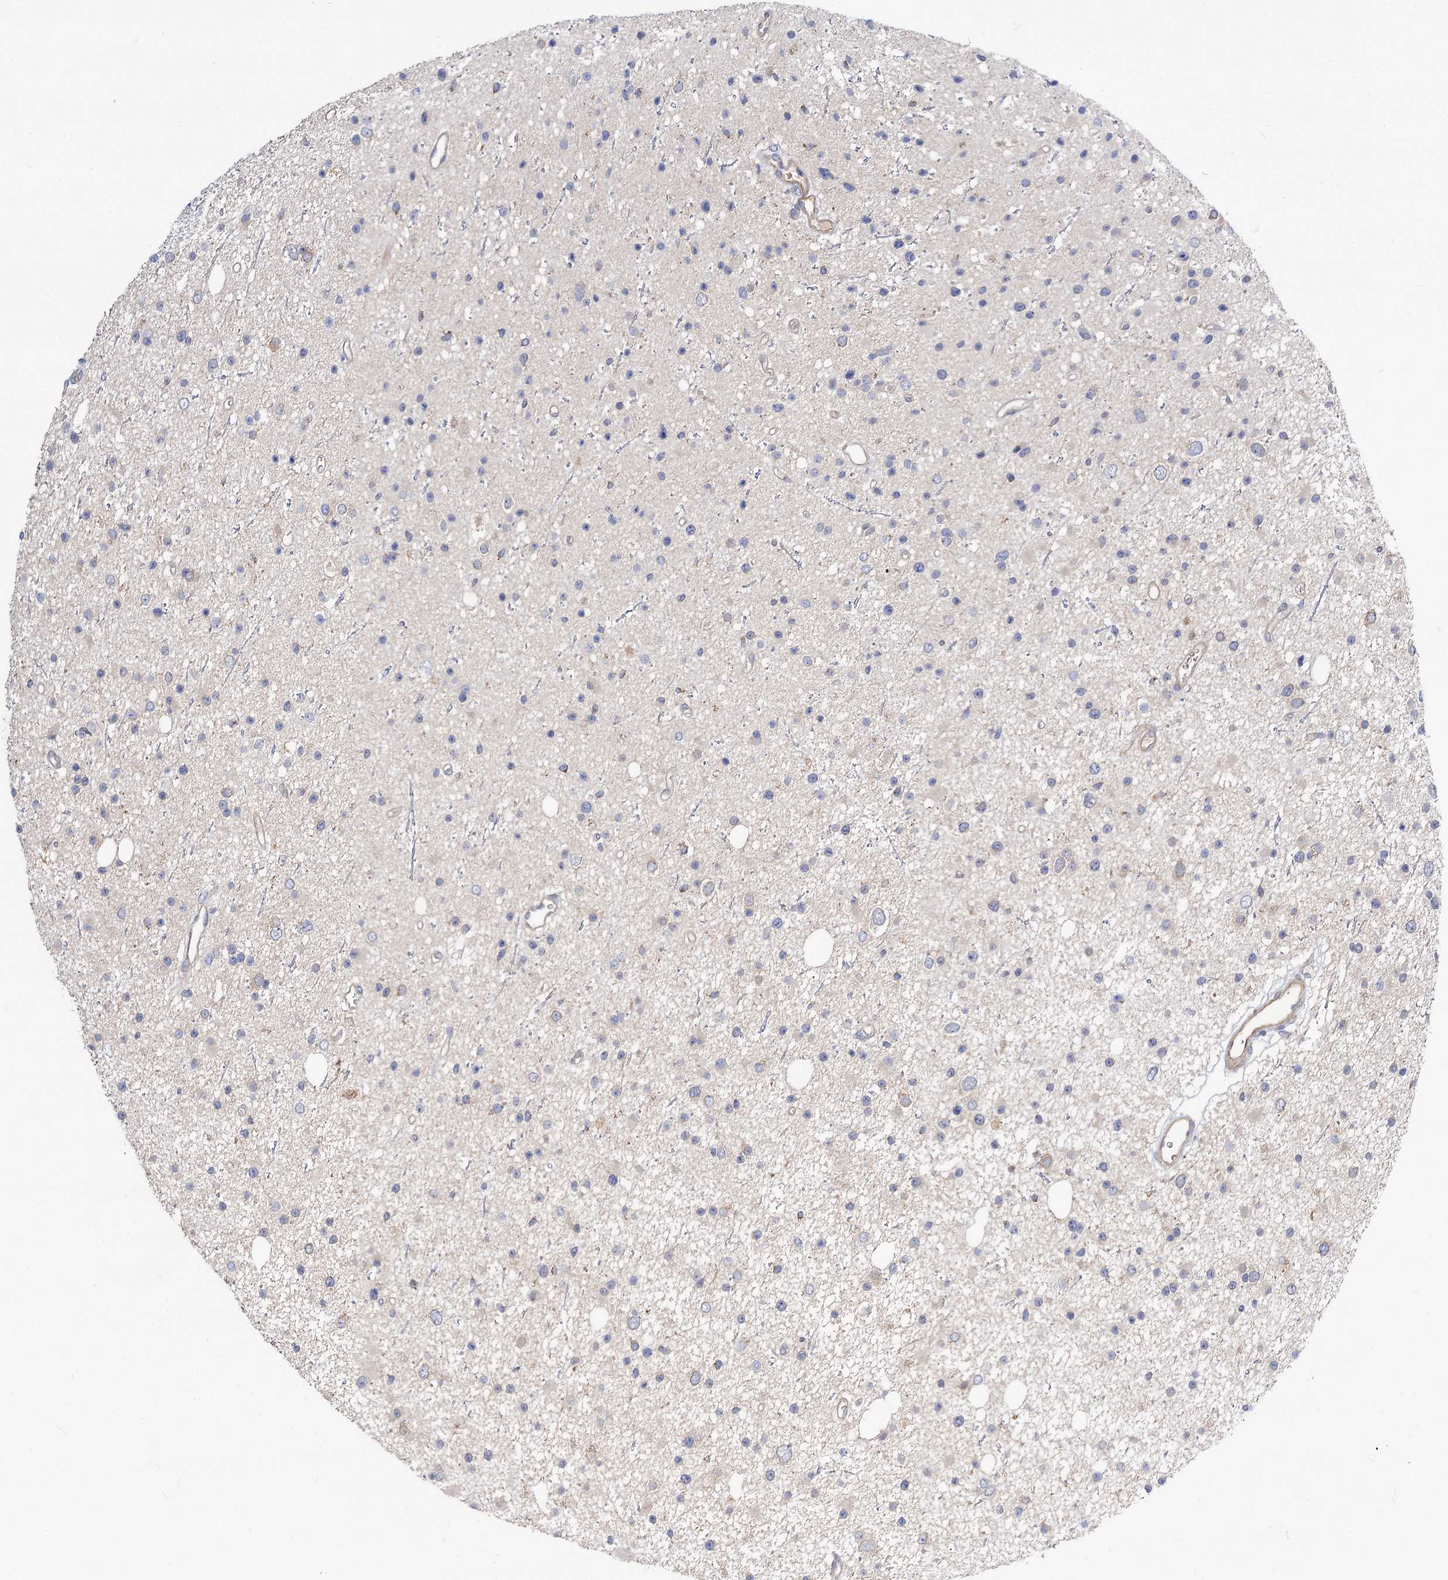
{"staining": {"intensity": "negative", "quantity": "none", "location": "none"}, "tissue": "glioma", "cell_type": "Tumor cells", "image_type": "cancer", "snomed": [{"axis": "morphology", "description": "Glioma, malignant, Low grade"}, {"axis": "topography", "description": "Cerebral cortex"}], "caption": "A photomicrograph of human malignant low-grade glioma is negative for staining in tumor cells.", "gene": "NUDCD2", "patient": {"sex": "female", "age": 39}}